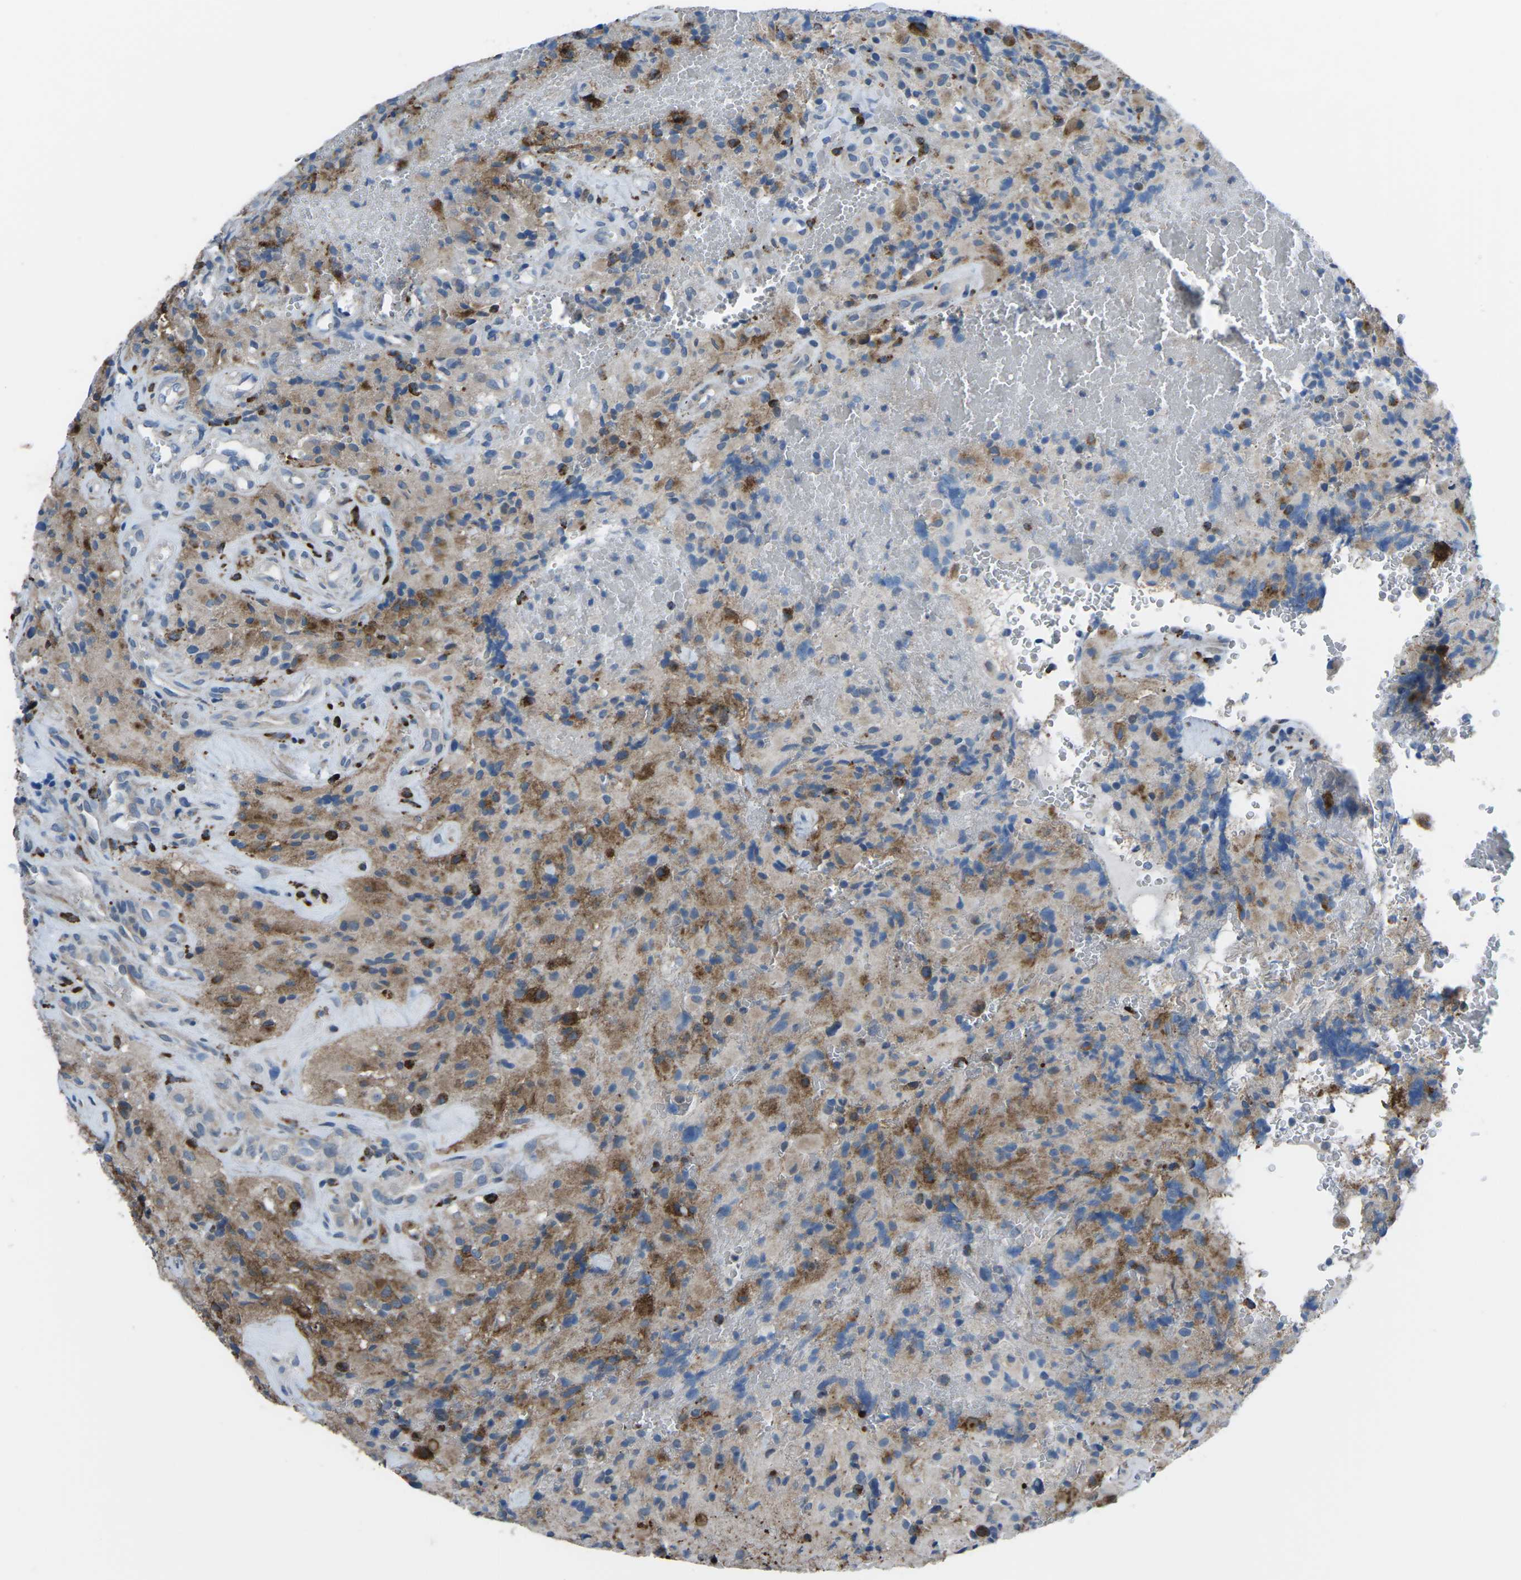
{"staining": {"intensity": "moderate", "quantity": "<25%", "location": "cytoplasmic/membranous"}, "tissue": "glioma", "cell_type": "Tumor cells", "image_type": "cancer", "snomed": [{"axis": "morphology", "description": "Glioma, malignant, High grade"}, {"axis": "topography", "description": "Brain"}], "caption": "The micrograph displays immunohistochemical staining of glioma. There is moderate cytoplasmic/membranous positivity is appreciated in about <25% of tumor cells.", "gene": "PTPN1", "patient": {"sex": "male", "age": 71}}